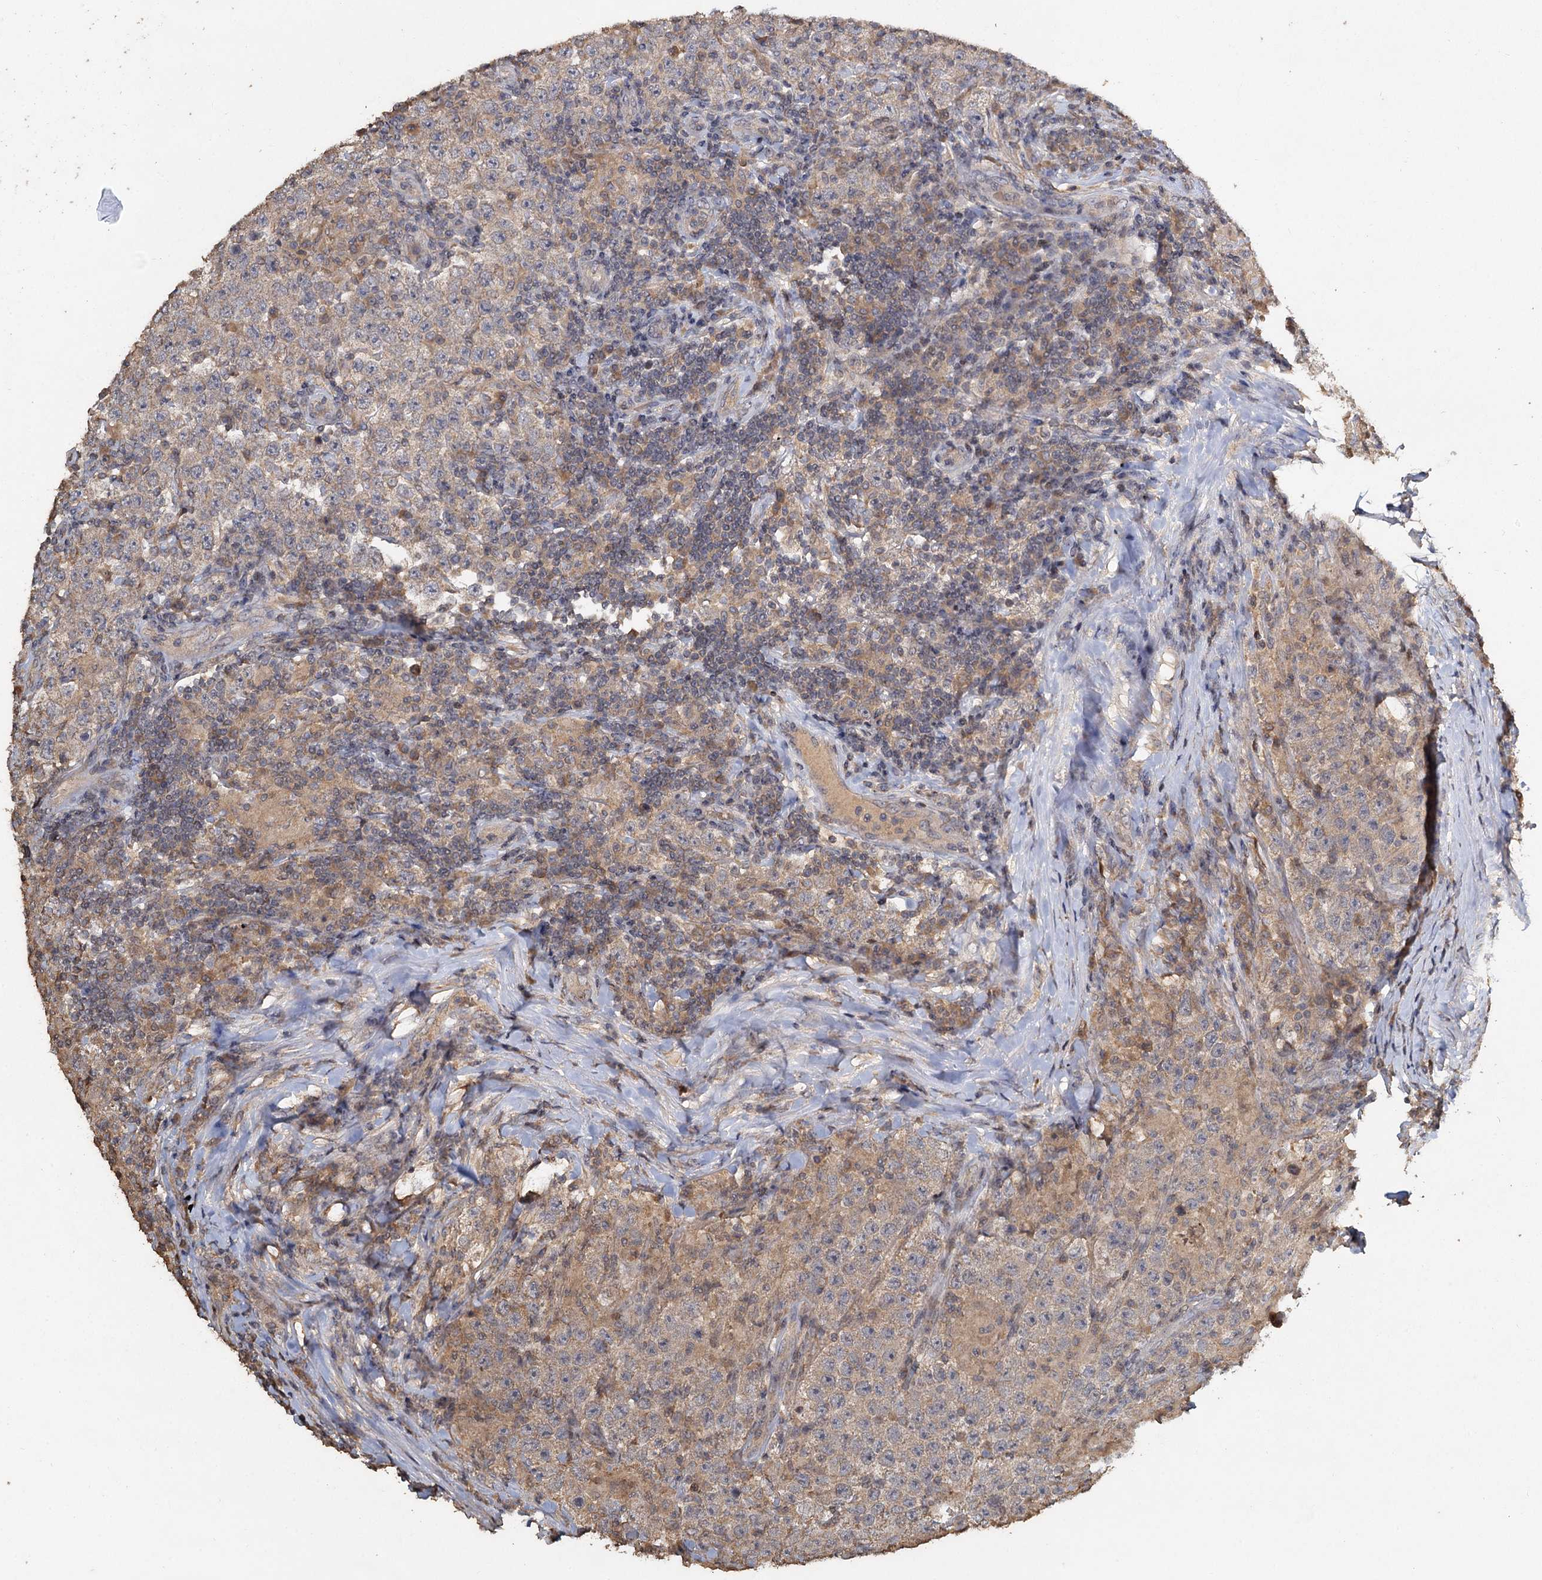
{"staining": {"intensity": "weak", "quantity": "<25%", "location": "cytoplasmic/membranous"}, "tissue": "testis cancer", "cell_type": "Tumor cells", "image_type": "cancer", "snomed": [{"axis": "morphology", "description": "Normal tissue, NOS"}, {"axis": "morphology", "description": "Urothelial carcinoma, High grade"}, {"axis": "morphology", "description": "Seminoma, NOS"}, {"axis": "morphology", "description": "Carcinoma, Embryonal, NOS"}, {"axis": "topography", "description": "Urinary bladder"}, {"axis": "topography", "description": "Testis"}], "caption": "The immunohistochemistry (IHC) micrograph has no significant staining in tumor cells of testis cancer tissue.", "gene": "CCDC61", "patient": {"sex": "male", "age": 41}}